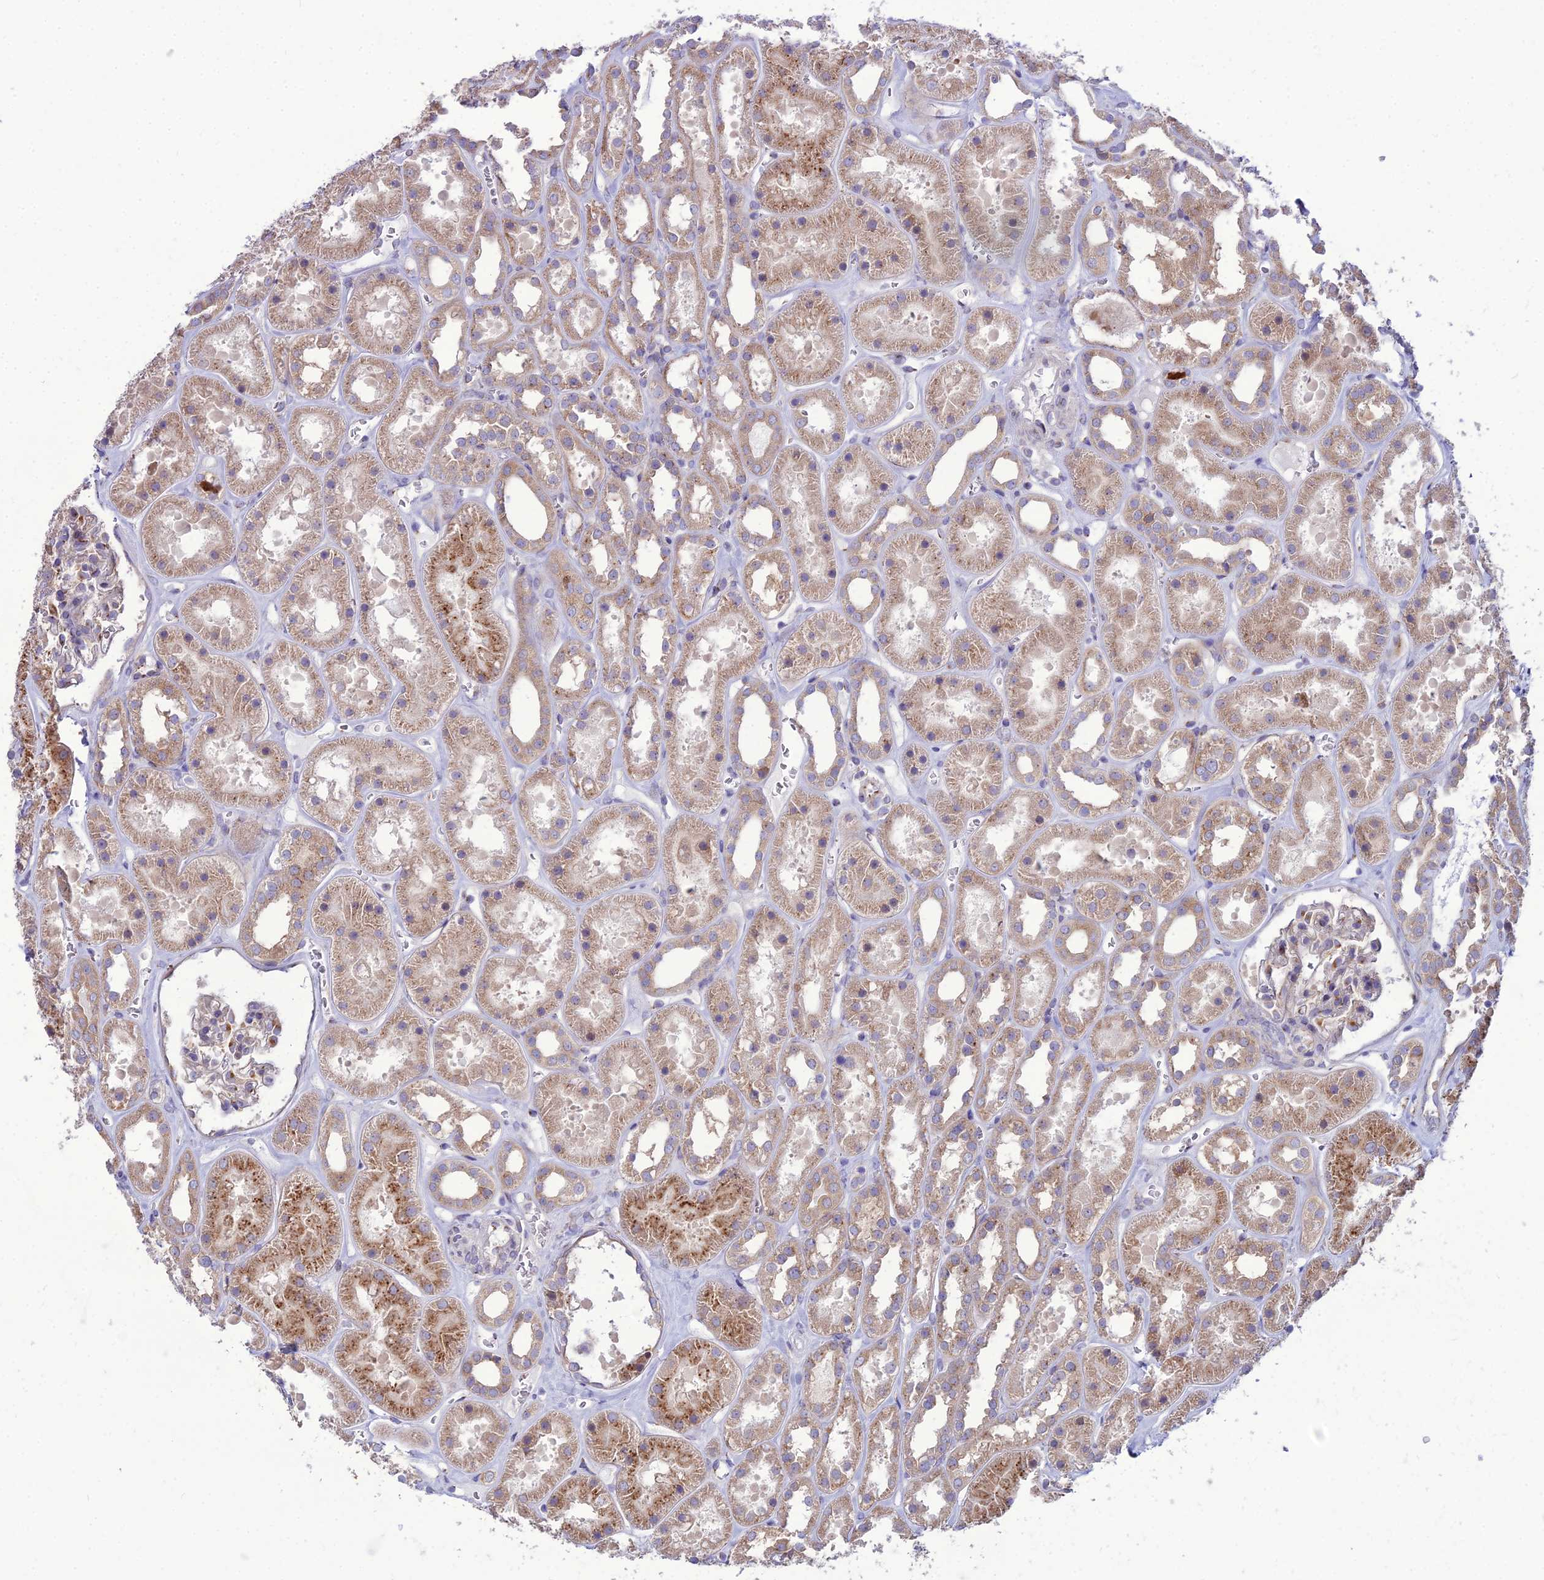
{"staining": {"intensity": "strong", "quantity": "<25%", "location": "cytoplasmic/membranous"}, "tissue": "kidney", "cell_type": "Cells in glomeruli", "image_type": "normal", "snomed": [{"axis": "morphology", "description": "Normal tissue, NOS"}, {"axis": "topography", "description": "Kidney"}], "caption": "This histopathology image demonstrates immunohistochemistry (IHC) staining of unremarkable human kidney, with medium strong cytoplasmic/membranous expression in about <25% of cells in glomeruli.", "gene": "SPRYD7", "patient": {"sex": "female", "age": 41}}